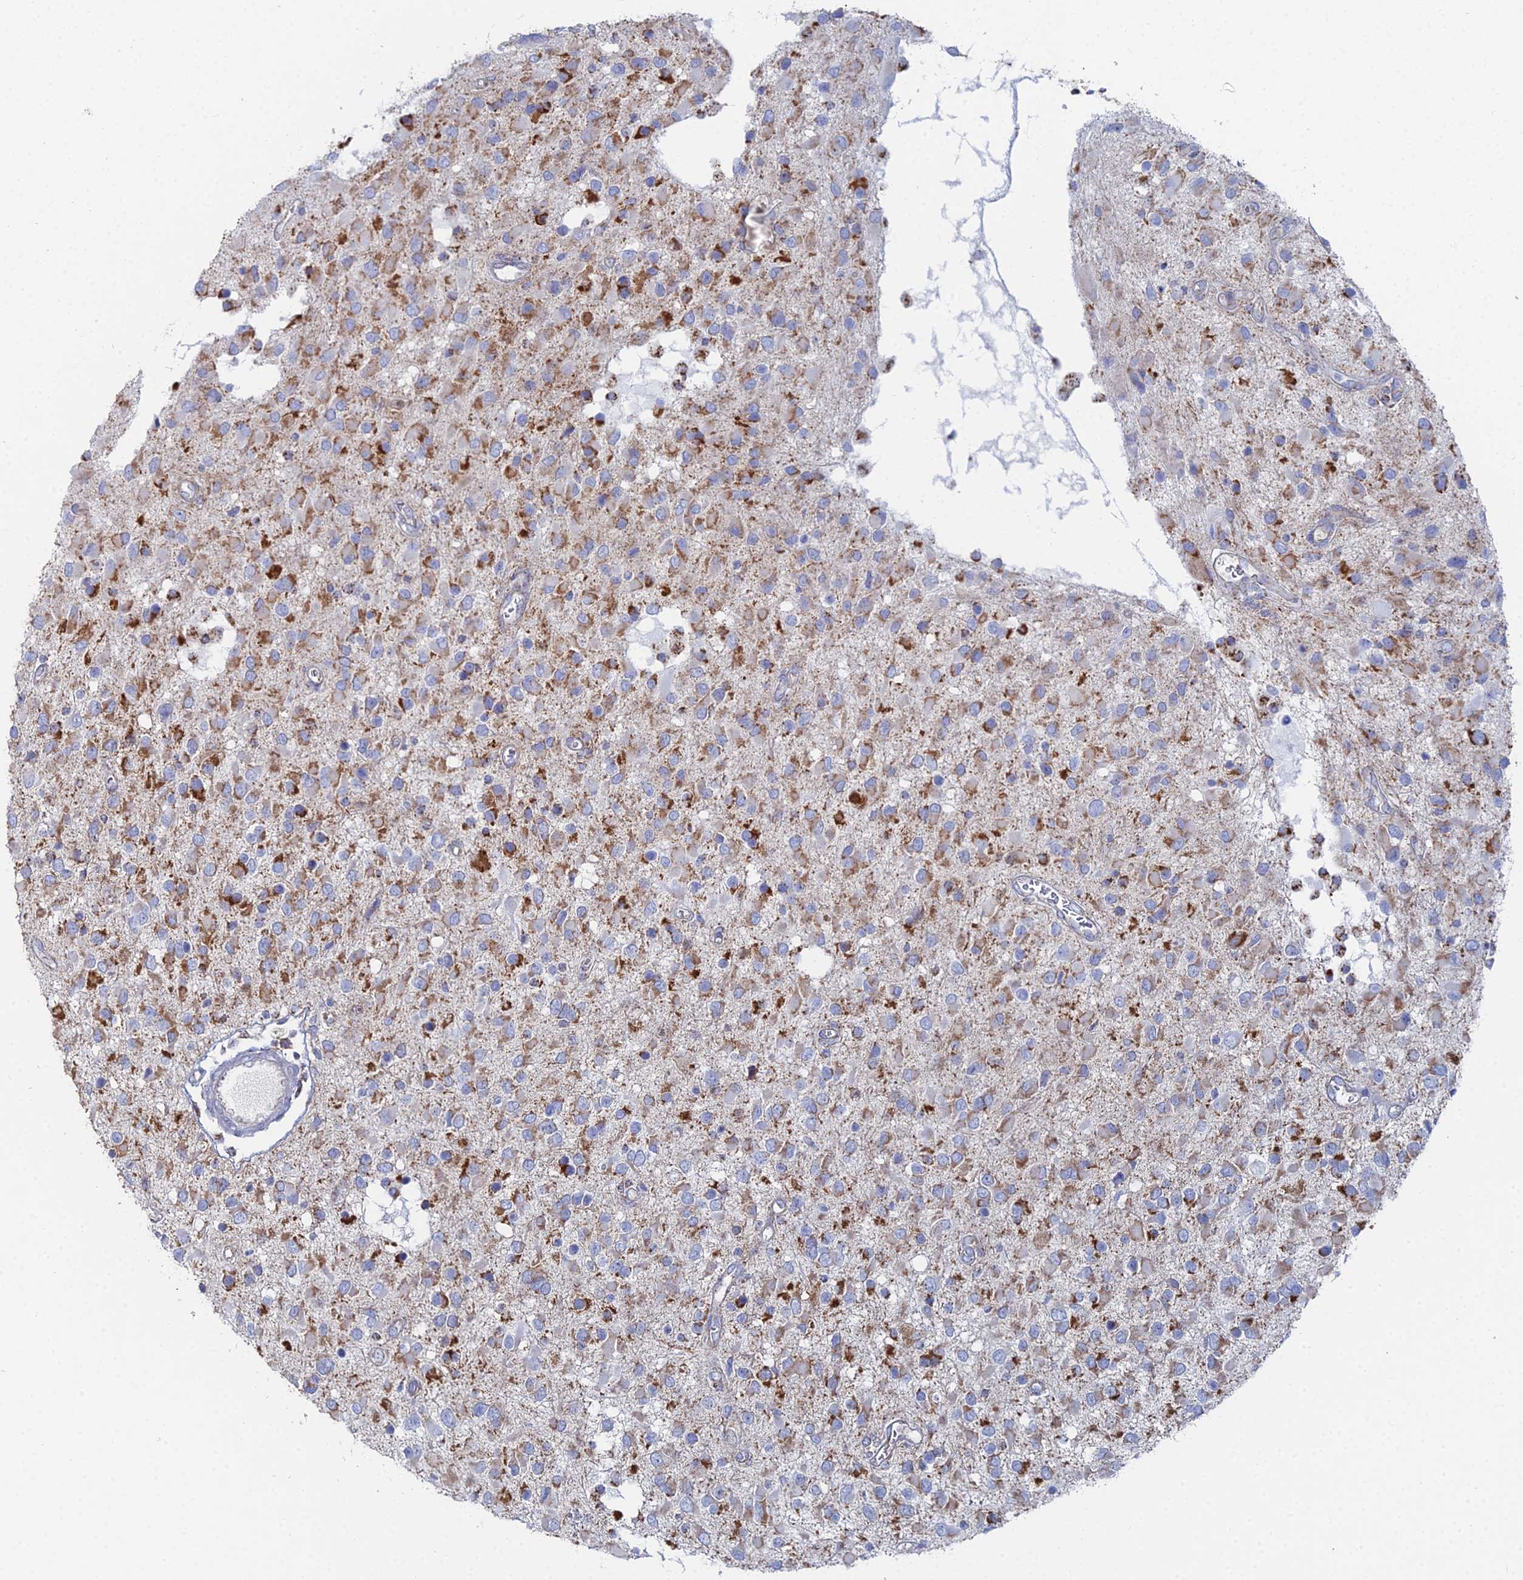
{"staining": {"intensity": "strong", "quantity": "25%-75%", "location": "cytoplasmic/membranous"}, "tissue": "glioma", "cell_type": "Tumor cells", "image_type": "cancer", "snomed": [{"axis": "morphology", "description": "Glioma, malignant, High grade"}, {"axis": "topography", "description": "Brain"}], "caption": "Strong cytoplasmic/membranous staining for a protein is present in about 25%-75% of tumor cells of glioma using IHC.", "gene": "MPC1", "patient": {"sex": "male", "age": 53}}